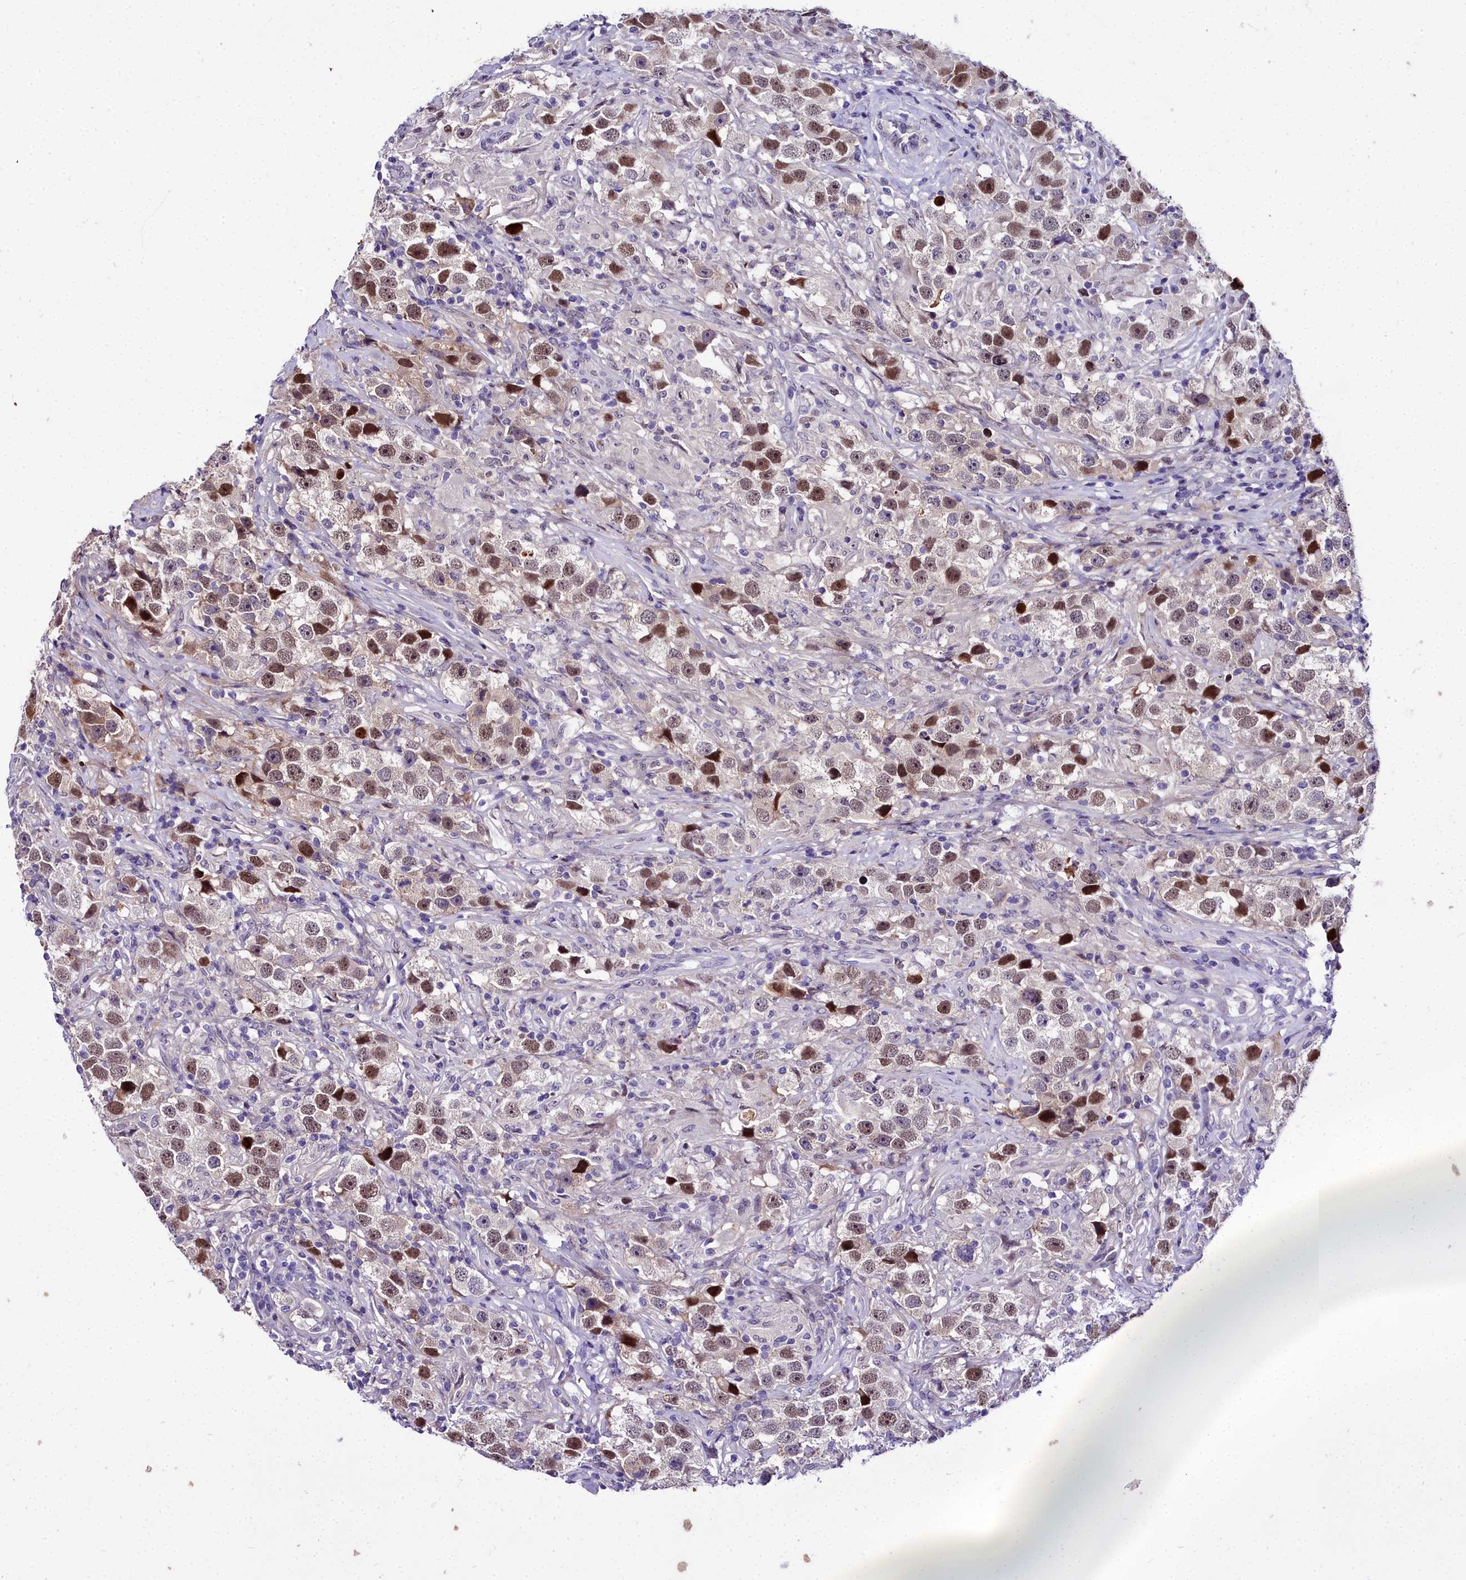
{"staining": {"intensity": "moderate", "quantity": ">75%", "location": "nuclear"}, "tissue": "testis cancer", "cell_type": "Tumor cells", "image_type": "cancer", "snomed": [{"axis": "morphology", "description": "Seminoma, NOS"}, {"axis": "topography", "description": "Testis"}], "caption": "Protein staining demonstrates moderate nuclear positivity in approximately >75% of tumor cells in testis cancer (seminoma). (DAB IHC, brown staining for protein, blue staining for nuclei).", "gene": "TRIML2", "patient": {"sex": "male", "age": 49}}